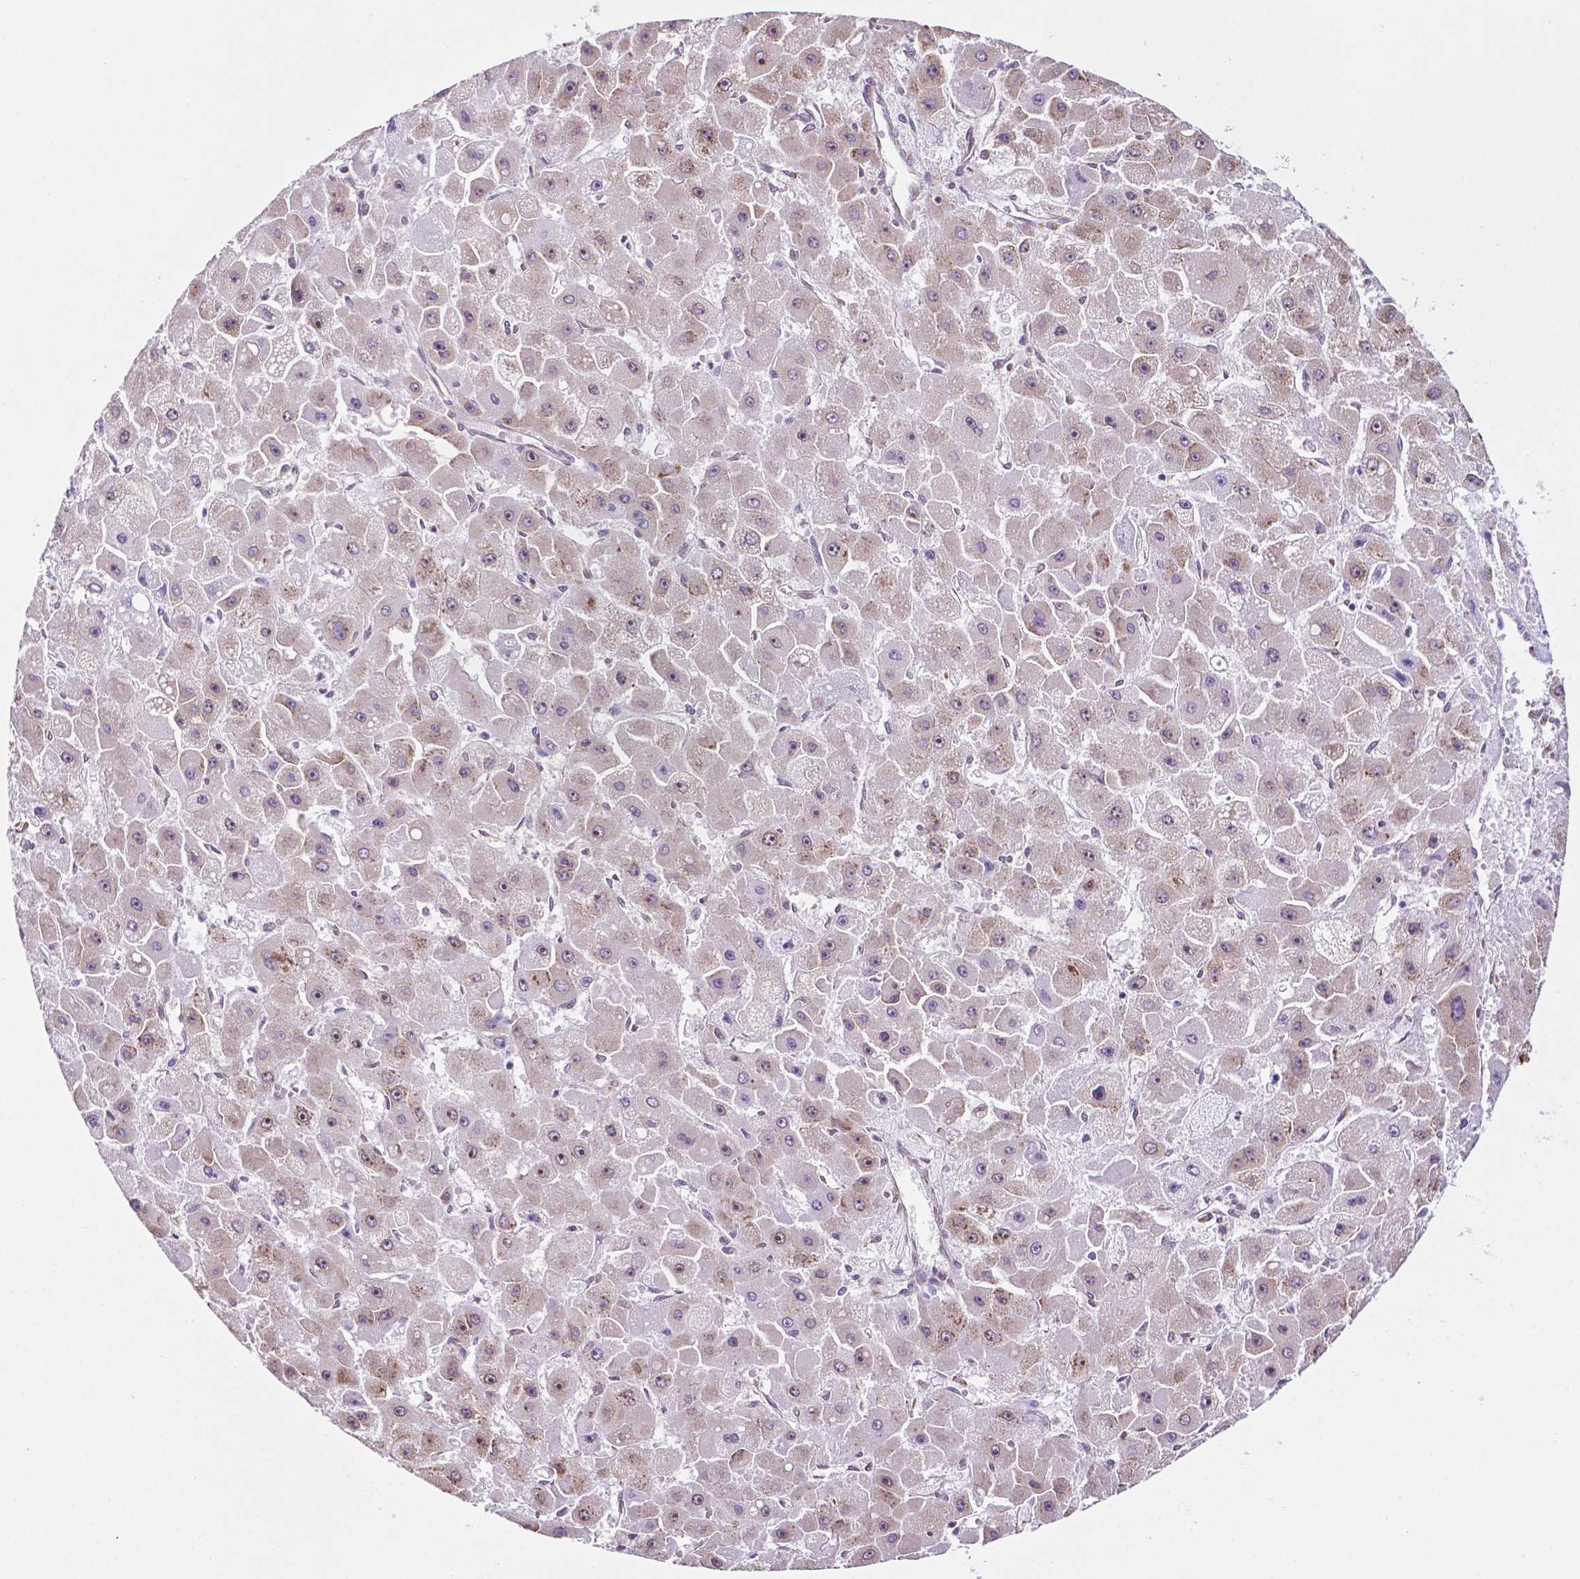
{"staining": {"intensity": "moderate", "quantity": "<25%", "location": "cytoplasmic/membranous,nuclear"}, "tissue": "liver cancer", "cell_type": "Tumor cells", "image_type": "cancer", "snomed": [{"axis": "morphology", "description": "Carcinoma, Hepatocellular, NOS"}, {"axis": "topography", "description": "Liver"}], "caption": "Moderate cytoplasmic/membranous and nuclear expression for a protein is identified in approximately <25% of tumor cells of liver hepatocellular carcinoma using immunohistochemistry (IHC).", "gene": "RPL29", "patient": {"sex": "female", "age": 25}}